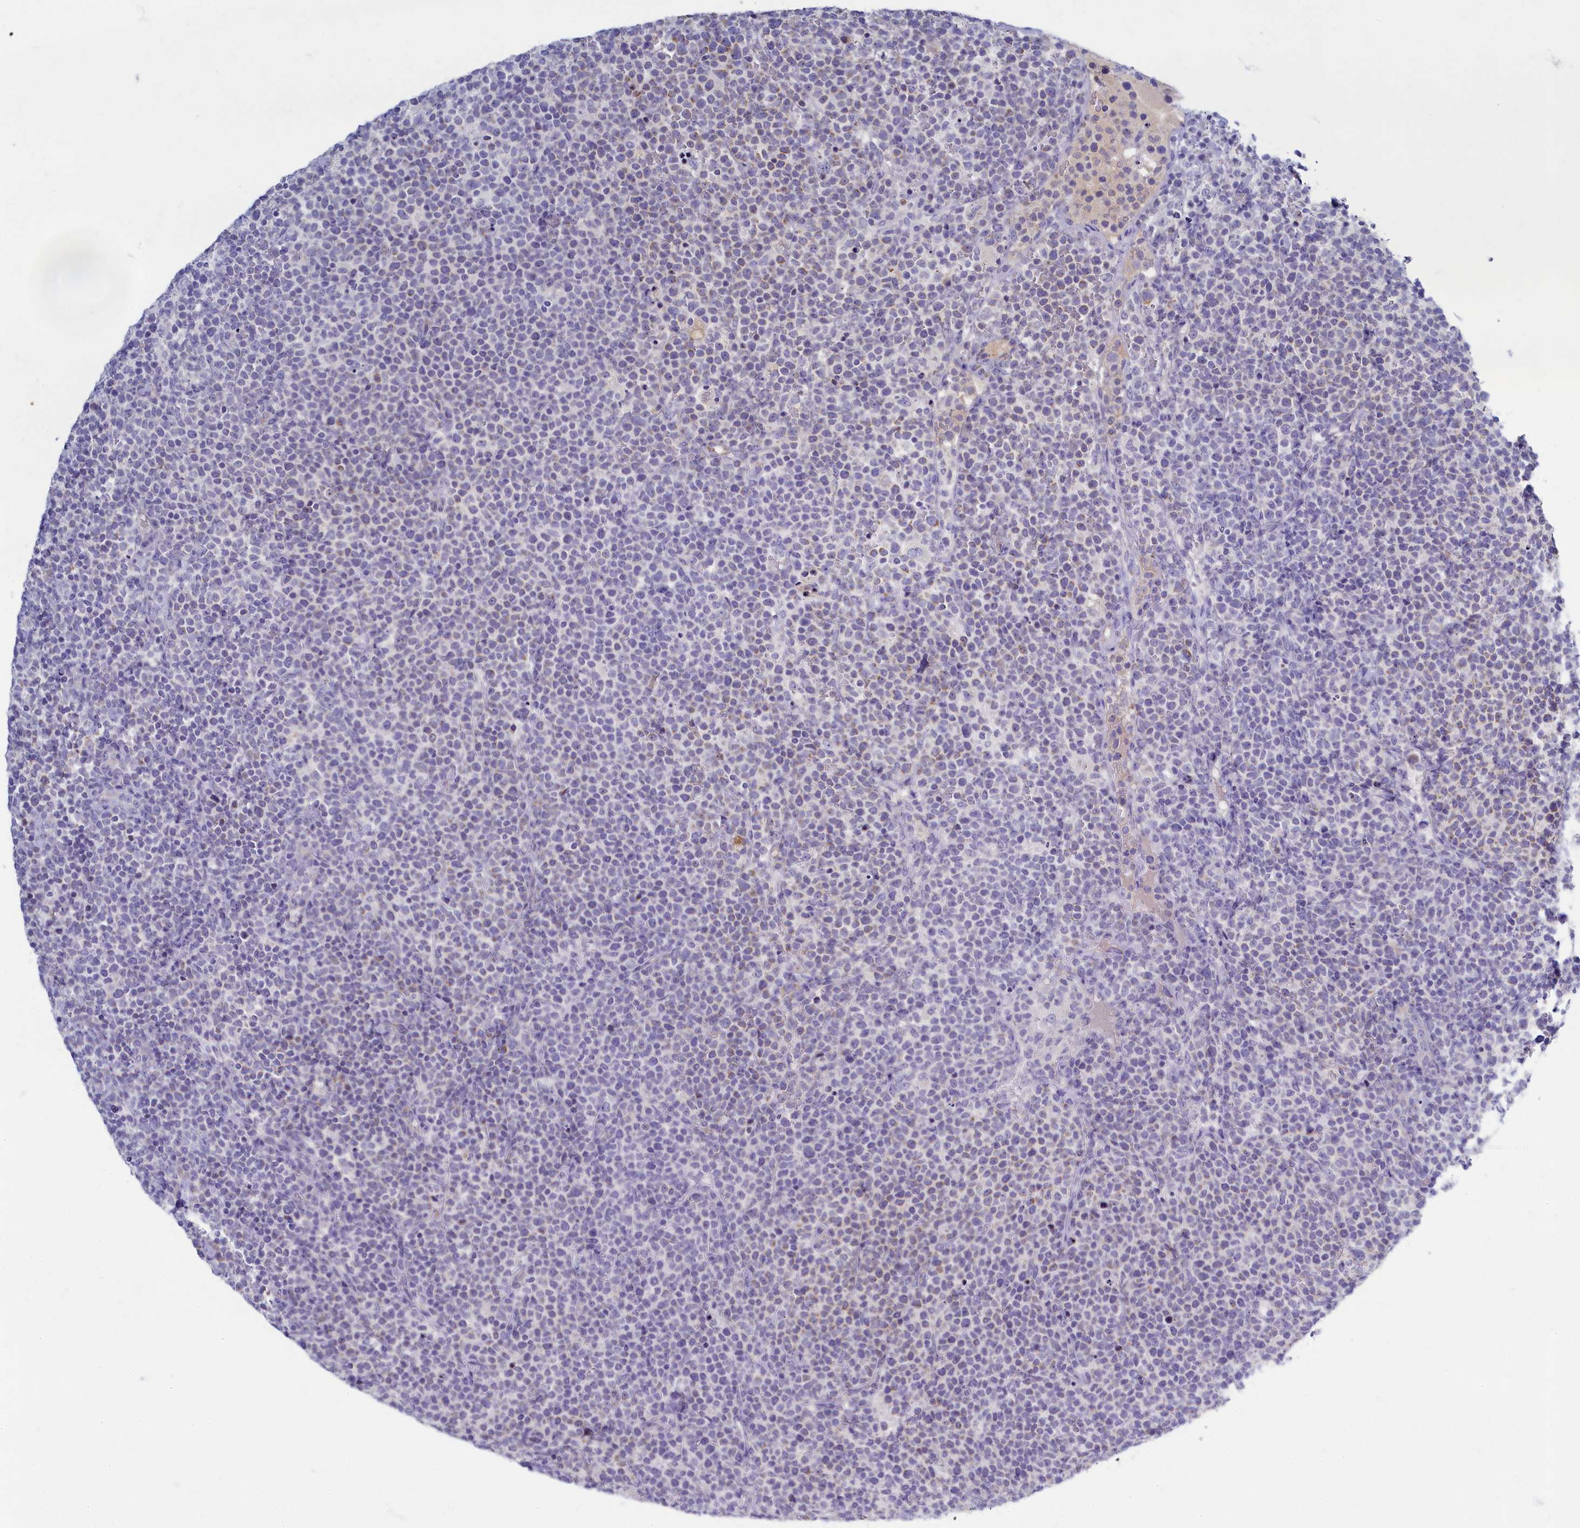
{"staining": {"intensity": "negative", "quantity": "none", "location": "none"}, "tissue": "lymphoma", "cell_type": "Tumor cells", "image_type": "cancer", "snomed": [{"axis": "morphology", "description": "Malignant lymphoma, non-Hodgkin's type, High grade"}, {"axis": "topography", "description": "Lymph node"}], "caption": "DAB immunohistochemical staining of high-grade malignant lymphoma, non-Hodgkin's type demonstrates no significant expression in tumor cells. Nuclei are stained in blue.", "gene": "OCIAD2", "patient": {"sex": "male", "age": 61}}